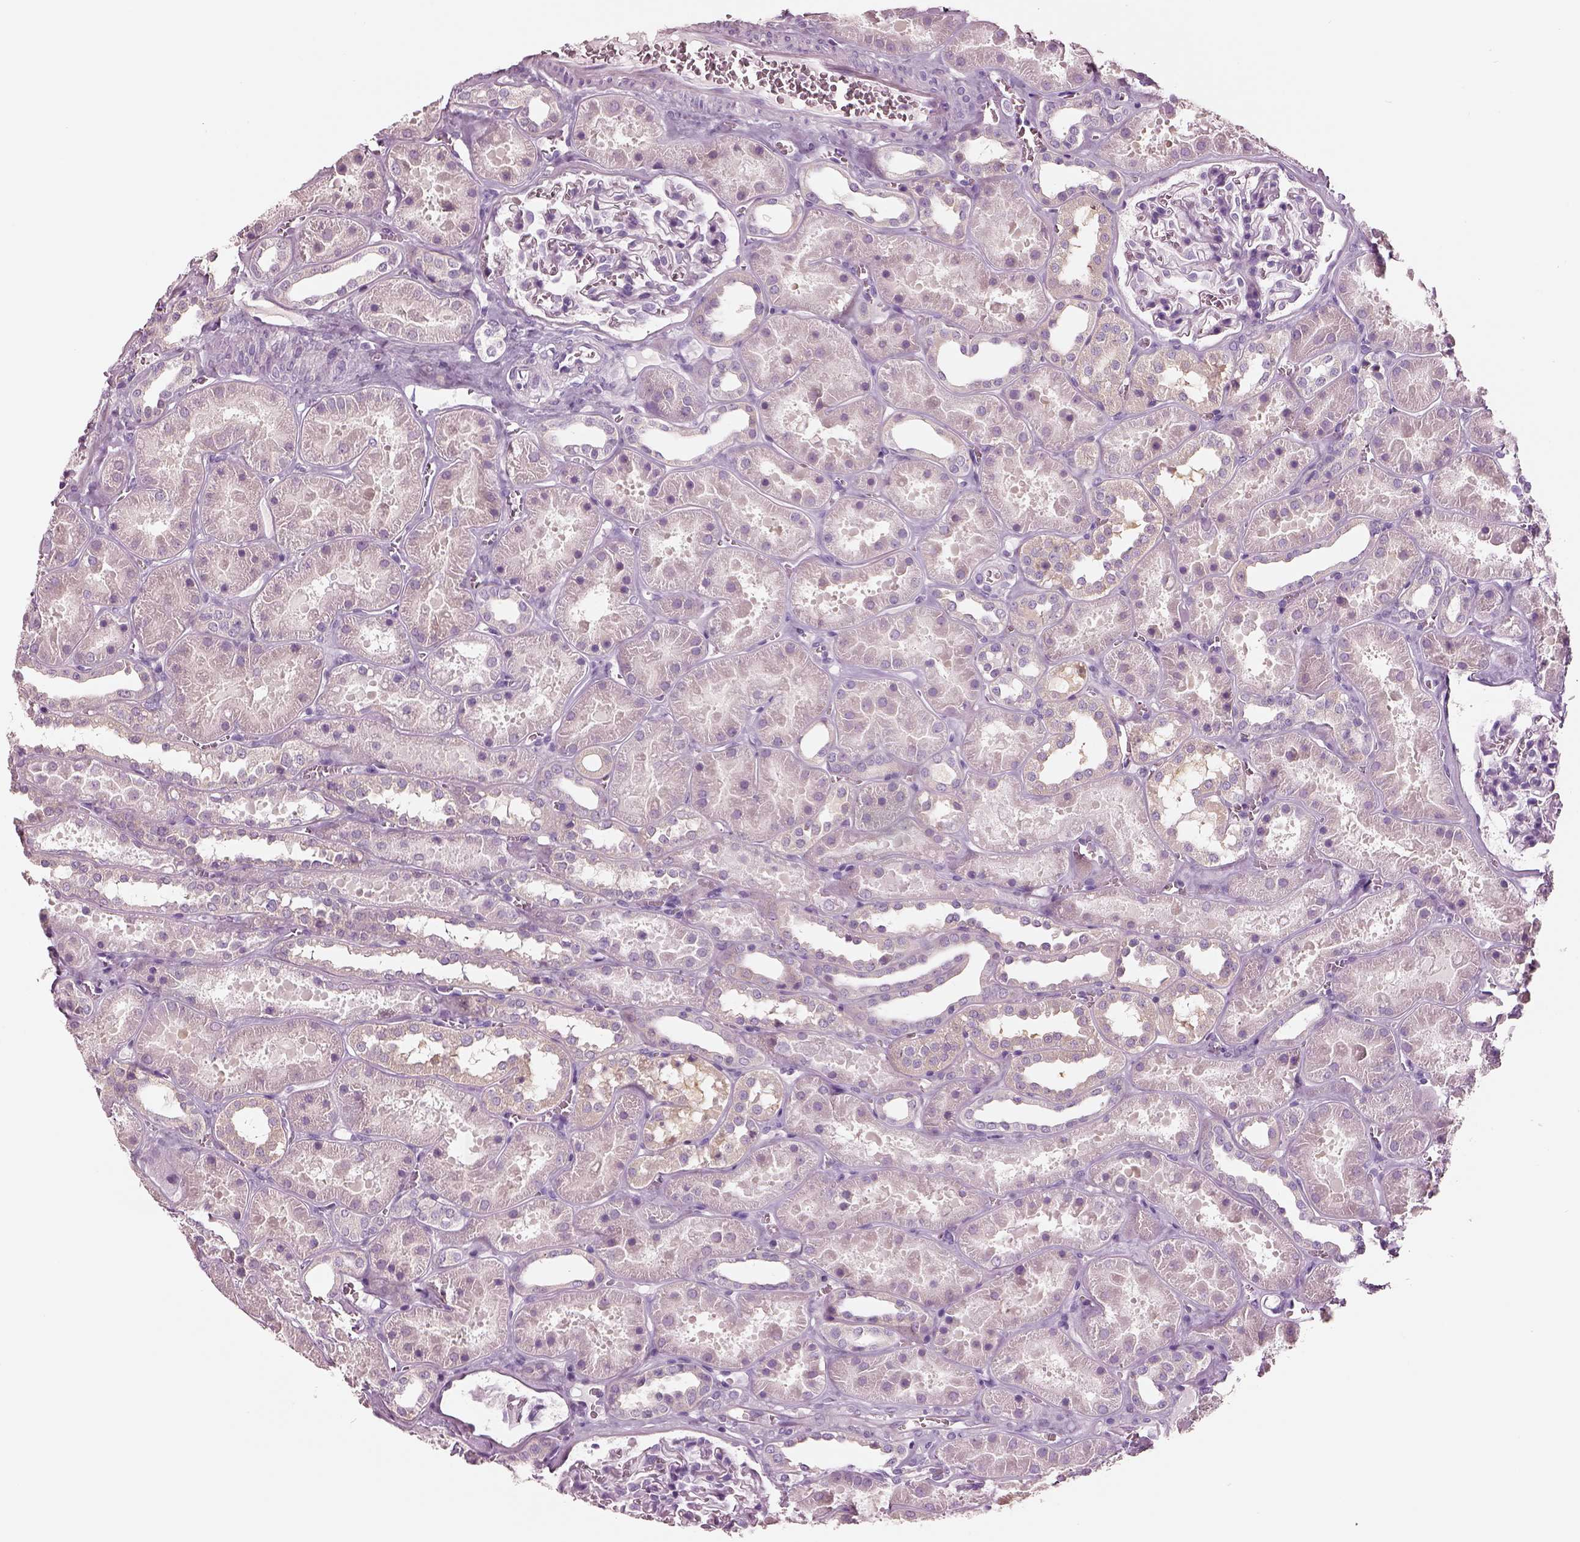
{"staining": {"intensity": "negative", "quantity": "none", "location": "none"}, "tissue": "kidney", "cell_type": "Cells in glomeruli", "image_type": "normal", "snomed": [{"axis": "morphology", "description": "Normal tissue, NOS"}, {"axis": "topography", "description": "Kidney"}], "caption": "High power microscopy micrograph of an immunohistochemistry histopathology image of unremarkable kidney, revealing no significant expression in cells in glomeruli.", "gene": "ELSPBP1", "patient": {"sex": "female", "age": 41}}